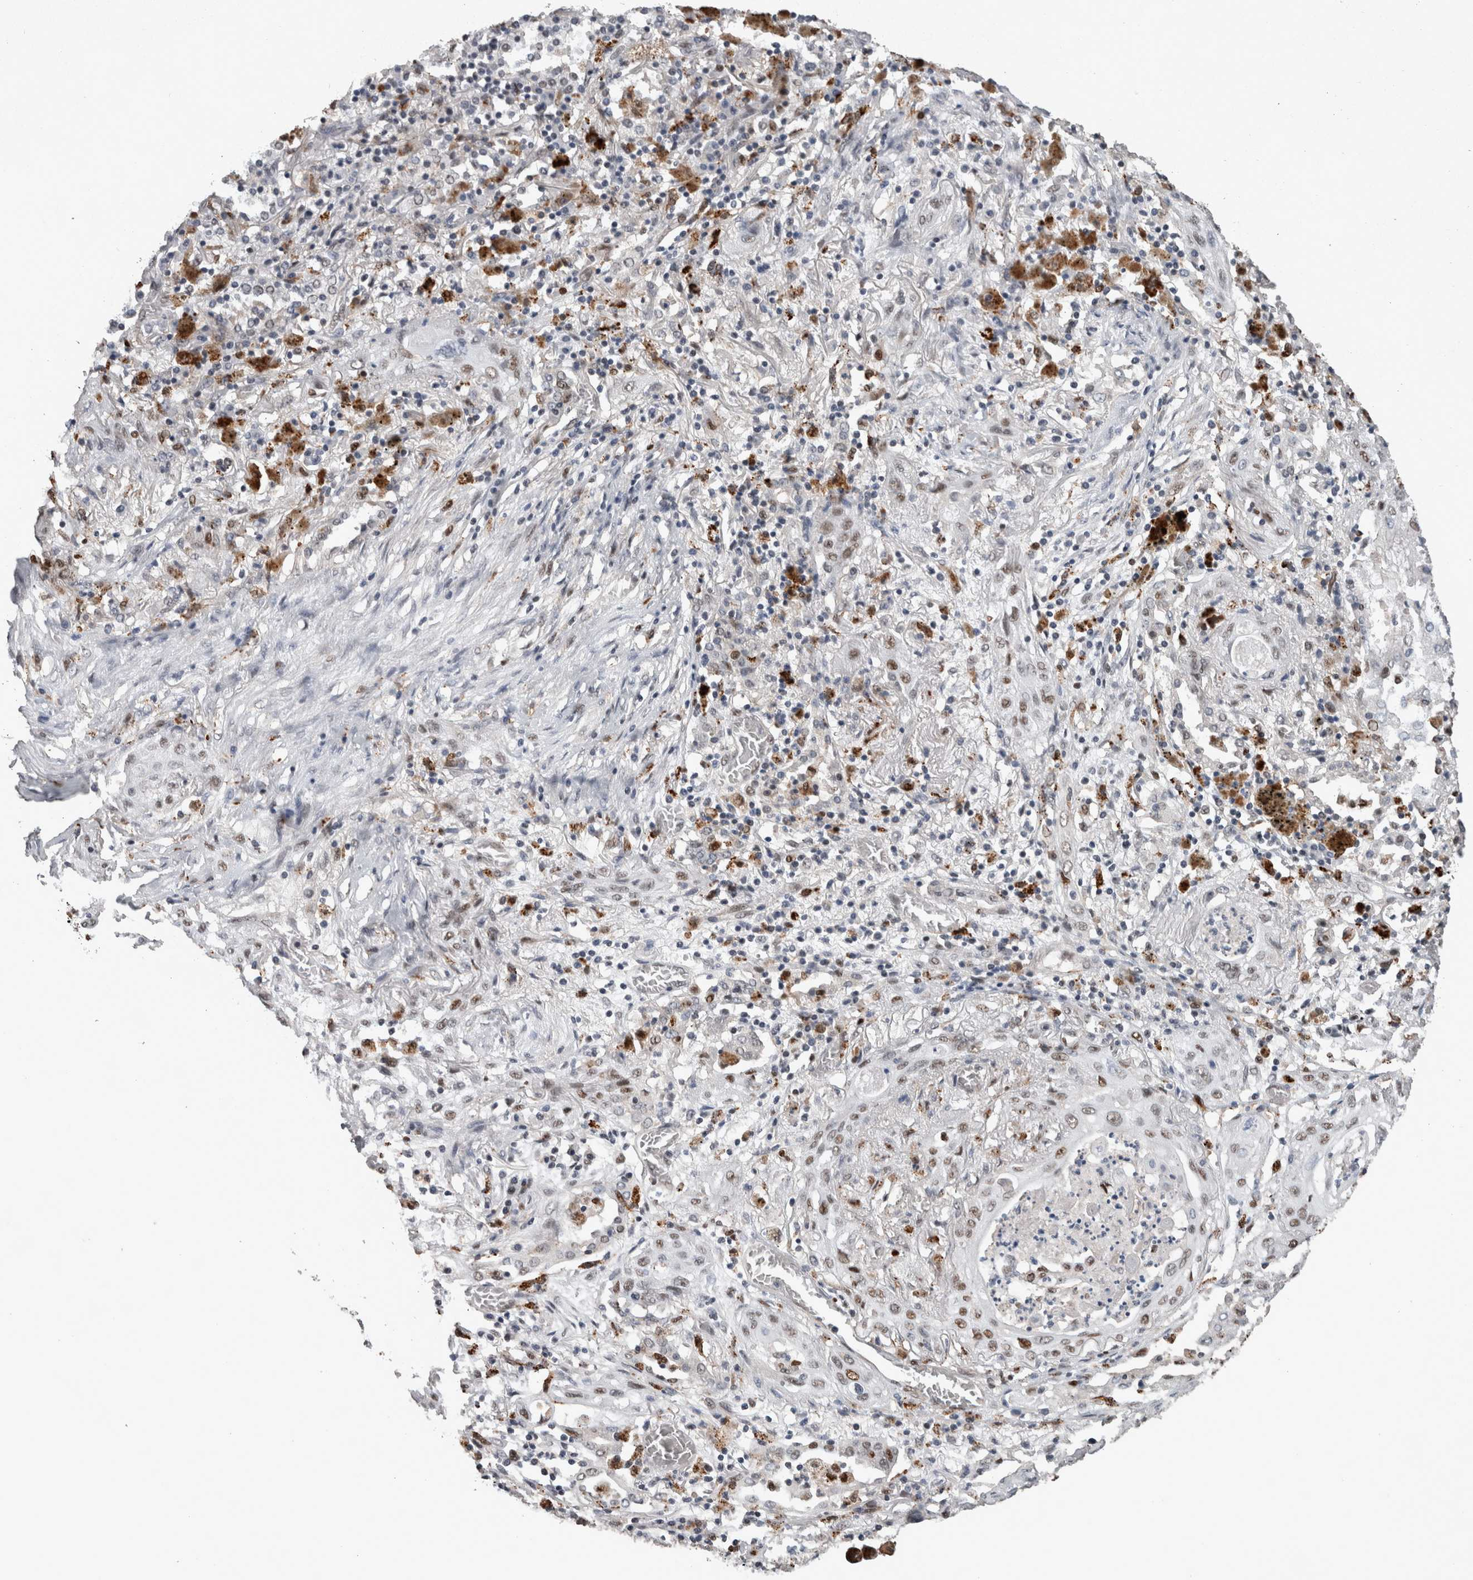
{"staining": {"intensity": "weak", "quantity": ">75%", "location": "nuclear"}, "tissue": "lung cancer", "cell_type": "Tumor cells", "image_type": "cancer", "snomed": [{"axis": "morphology", "description": "Squamous cell carcinoma, NOS"}, {"axis": "topography", "description": "Lung"}], "caption": "A brown stain shows weak nuclear staining of a protein in human squamous cell carcinoma (lung) tumor cells.", "gene": "POLD2", "patient": {"sex": "female", "age": 47}}